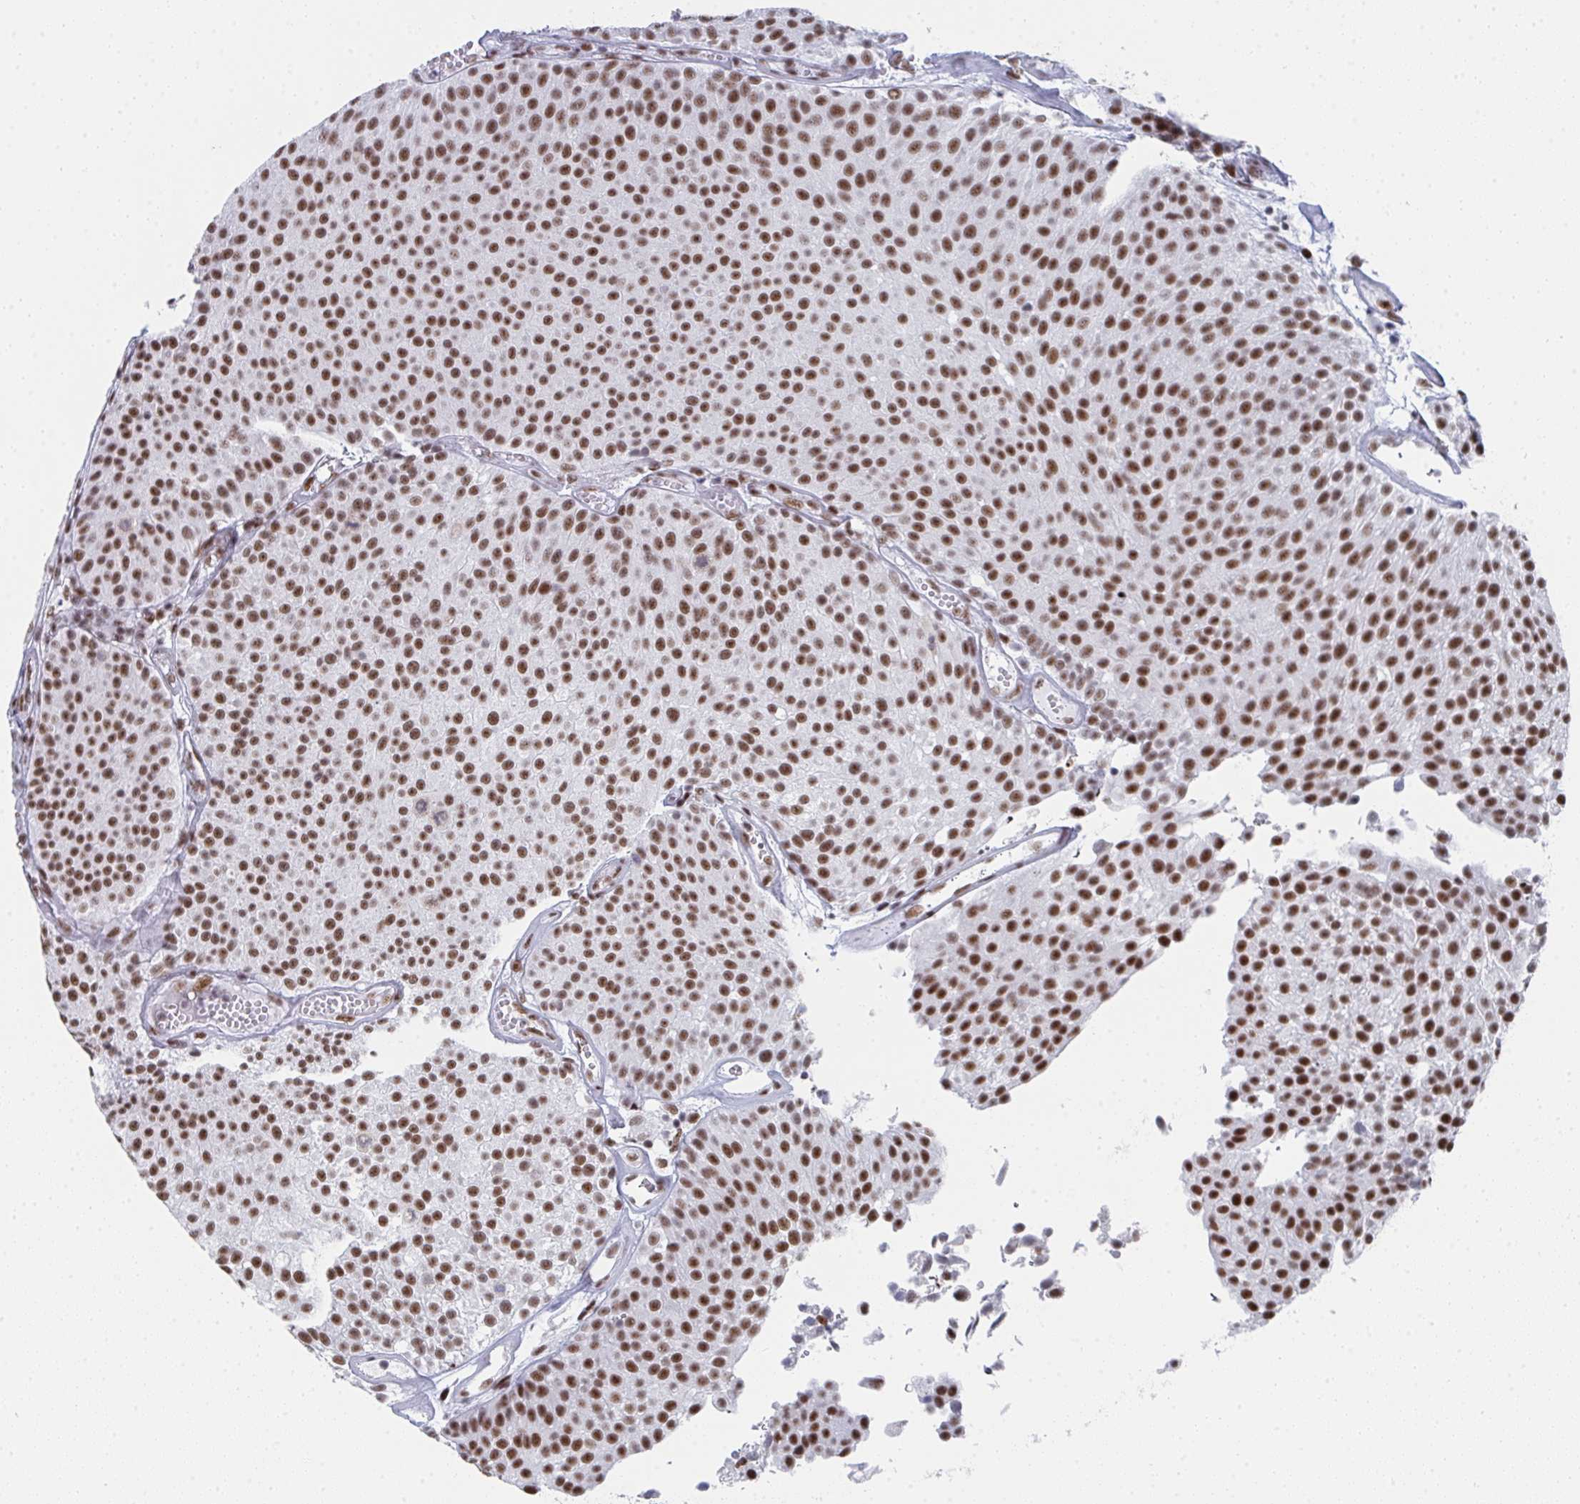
{"staining": {"intensity": "moderate", "quantity": ">75%", "location": "nuclear"}, "tissue": "urothelial cancer", "cell_type": "Tumor cells", "image_type": "cancer", "snomed": [{"axis": "morphology", "description": "Urothelial carcinoma, Low grade"}, {"axis": "topography", "description": "Urinary bladder"}], "caption": "The image shows a brown stain indicating the presence of a protein in the nuclear of tumor cells in urothelial carcinoma (low-grade).", "gene": "SNRNP70", "patient": {"sex": "female", "age": 79}}